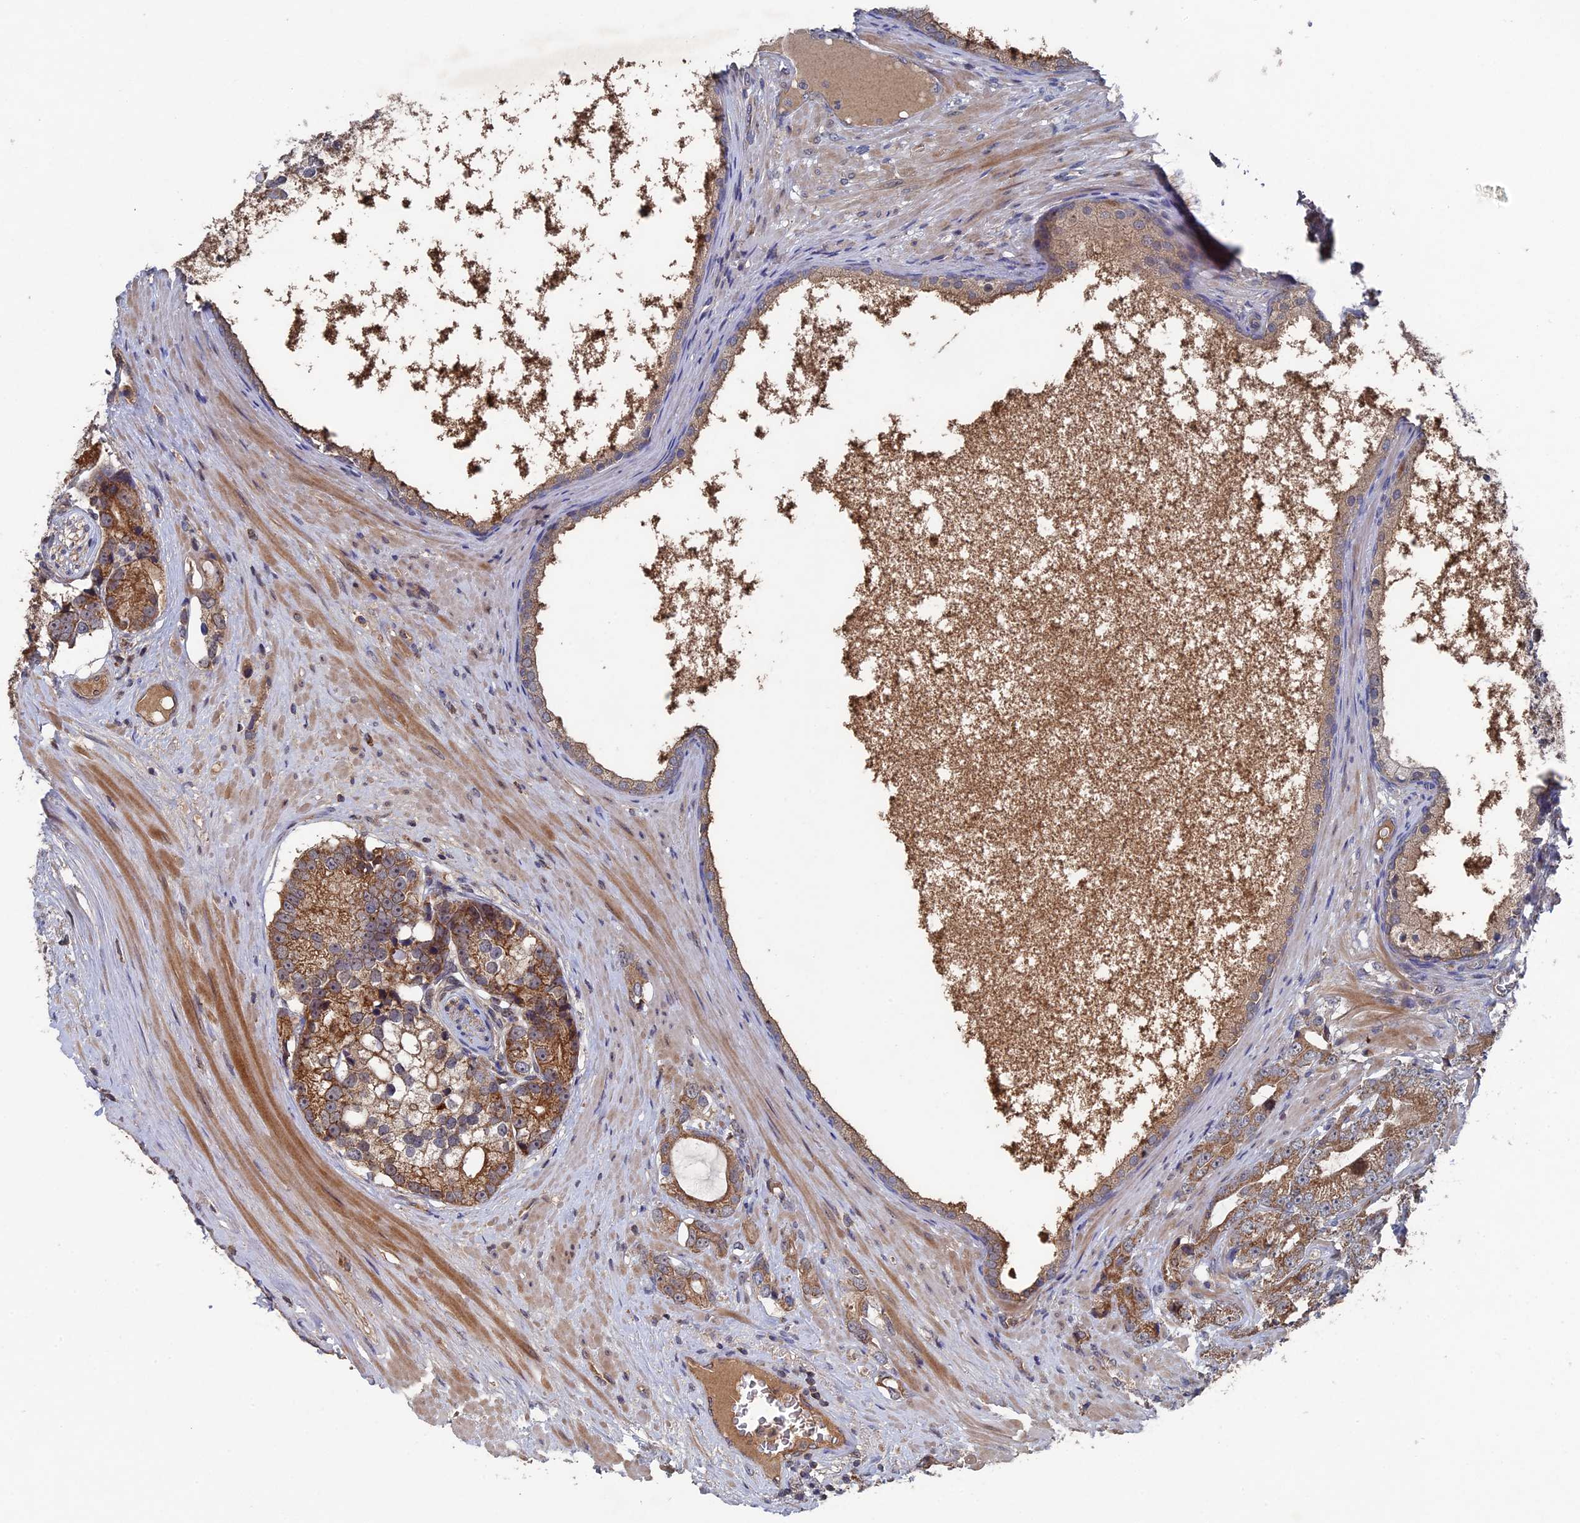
{"staining": {"intensity": "moderate", "quantity": "25%-75%", "location": "cytoplasmic/membranous"}, "tissue": "prostate cancer", "cell_type": "Tumor cells", "image_type": "cancer", "snomed": [{"axis": "morphology", "description": "Adenocarcinoma, High grade"}, {"axis": "topography", "description": "Prostate"}], "caption": "Protein analysis of high-grade adenocarcinoma (prostate) tissue displays moderate cytoplasmic/membranous expression in approximately 25%-75% of tumor cells.", "gene": "RAB15", "patient": {"sex": "male", "age": 75}}